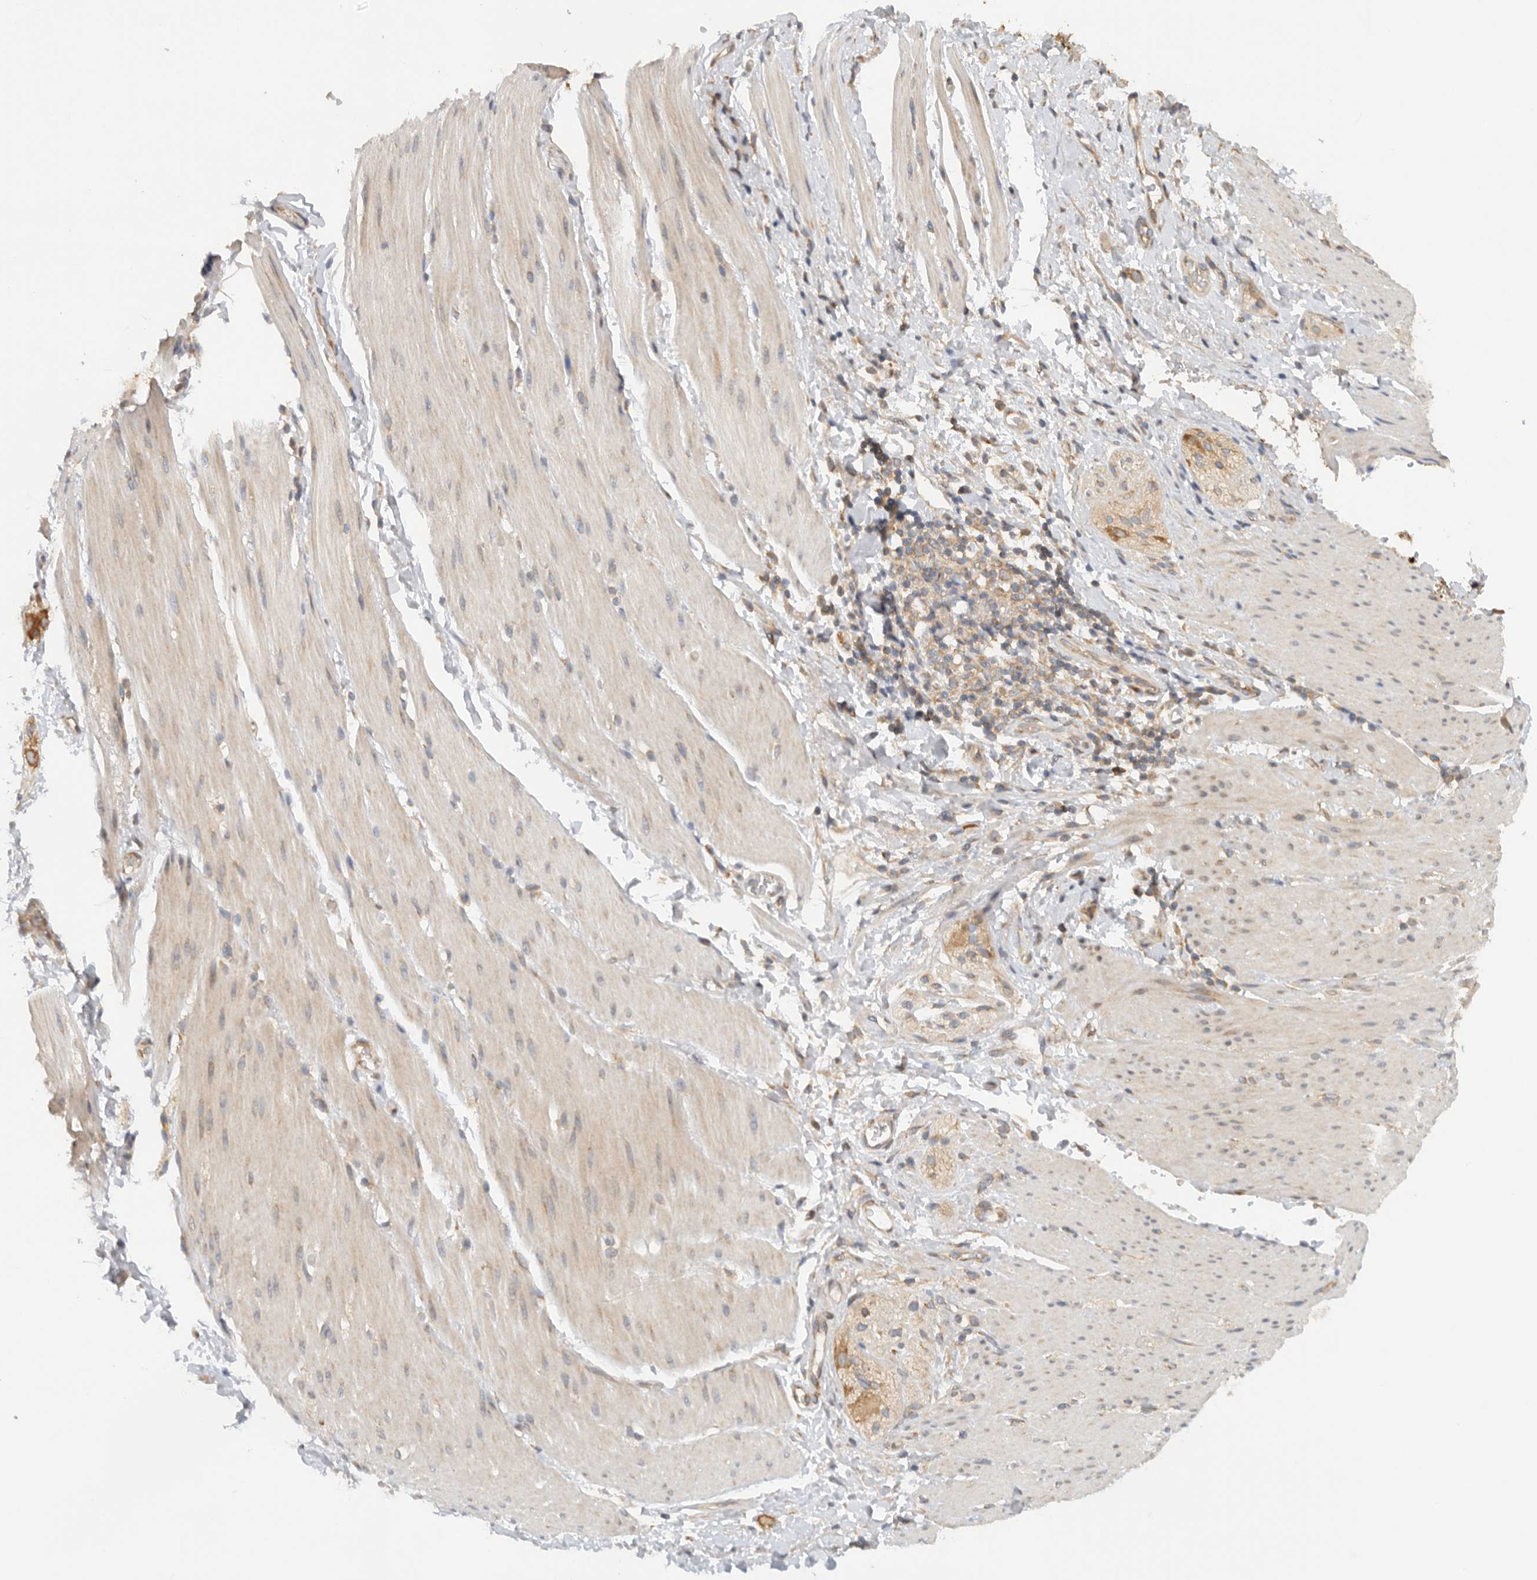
{"staining": {"intensity": "weak", "quantity": "<25%", "location": "cytoplasmic/membranous"}, "tissue": "smooth muscle", "cell_type": "Smooth muscle cells", "image_type": "normal", "snomed": [{"axis": "morphology", "description": "Normal tissue, NOS"}, {"axis": "topography", "description": "Smooth muscle"}, {"axis": "topography", "description": "Small intestine"}], "caption": "The histopathology image shows no significant expression in smooth muscle cells of smooth muscle.", "gene": "PUM1", "patient": {"sex": "female", "age": 84}}